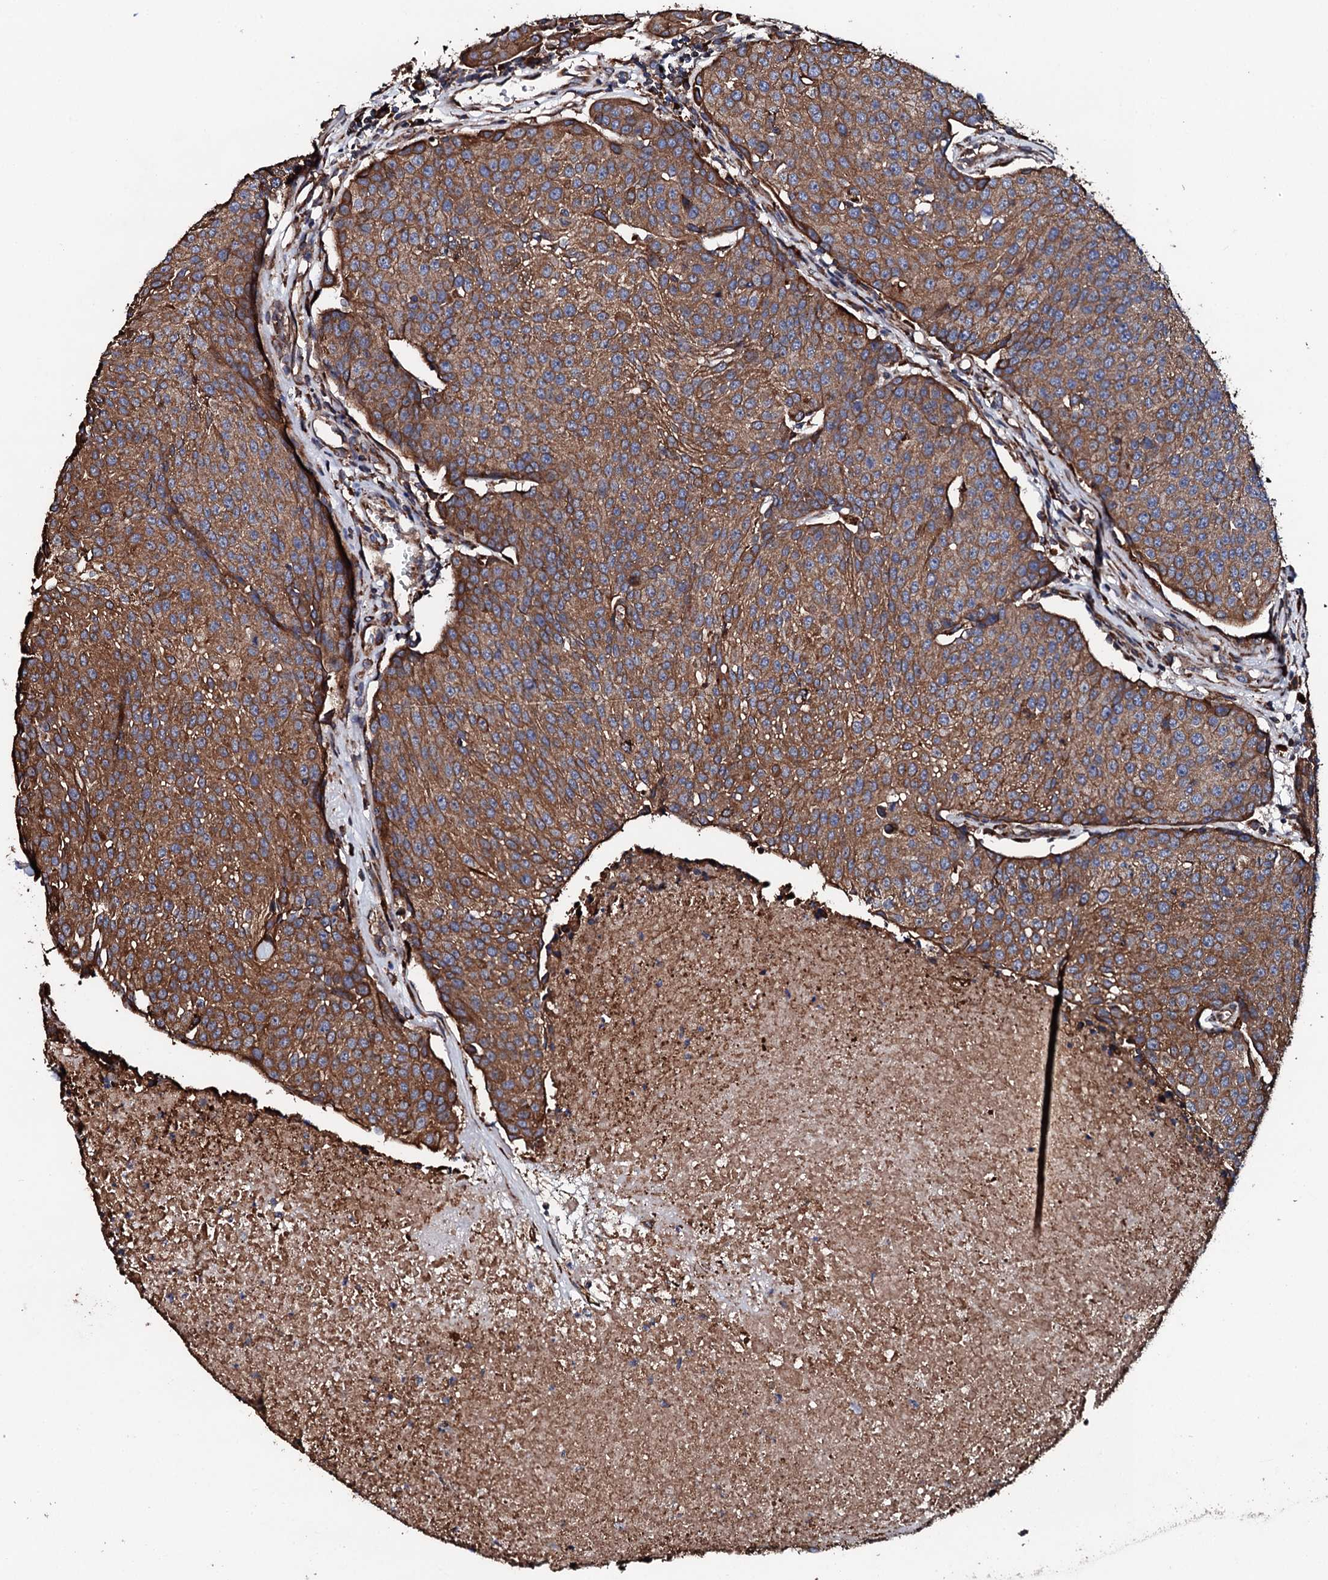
{"staining": {"intensity": "strong", "quantity": ">75%", "location": "cytoplasmic/membranous"}, "tissue": "urothelial cancer", "cell_type": "Tumor cells", "image_type": "cancer", "snomed": [{"axis": "morphology", "description": "Urothelial carcinoma, High grade"}, {"axis": "topography", "description": "Urinary bladder"}], "caption": "Urothelial cancer stained for a protein (brown) demonstrates strong cytoplasmic/membranous positive positivity in about >75% of tumor cells.", "gene": "CKAP5", "patient": {"sex": "female", "age": 85}}